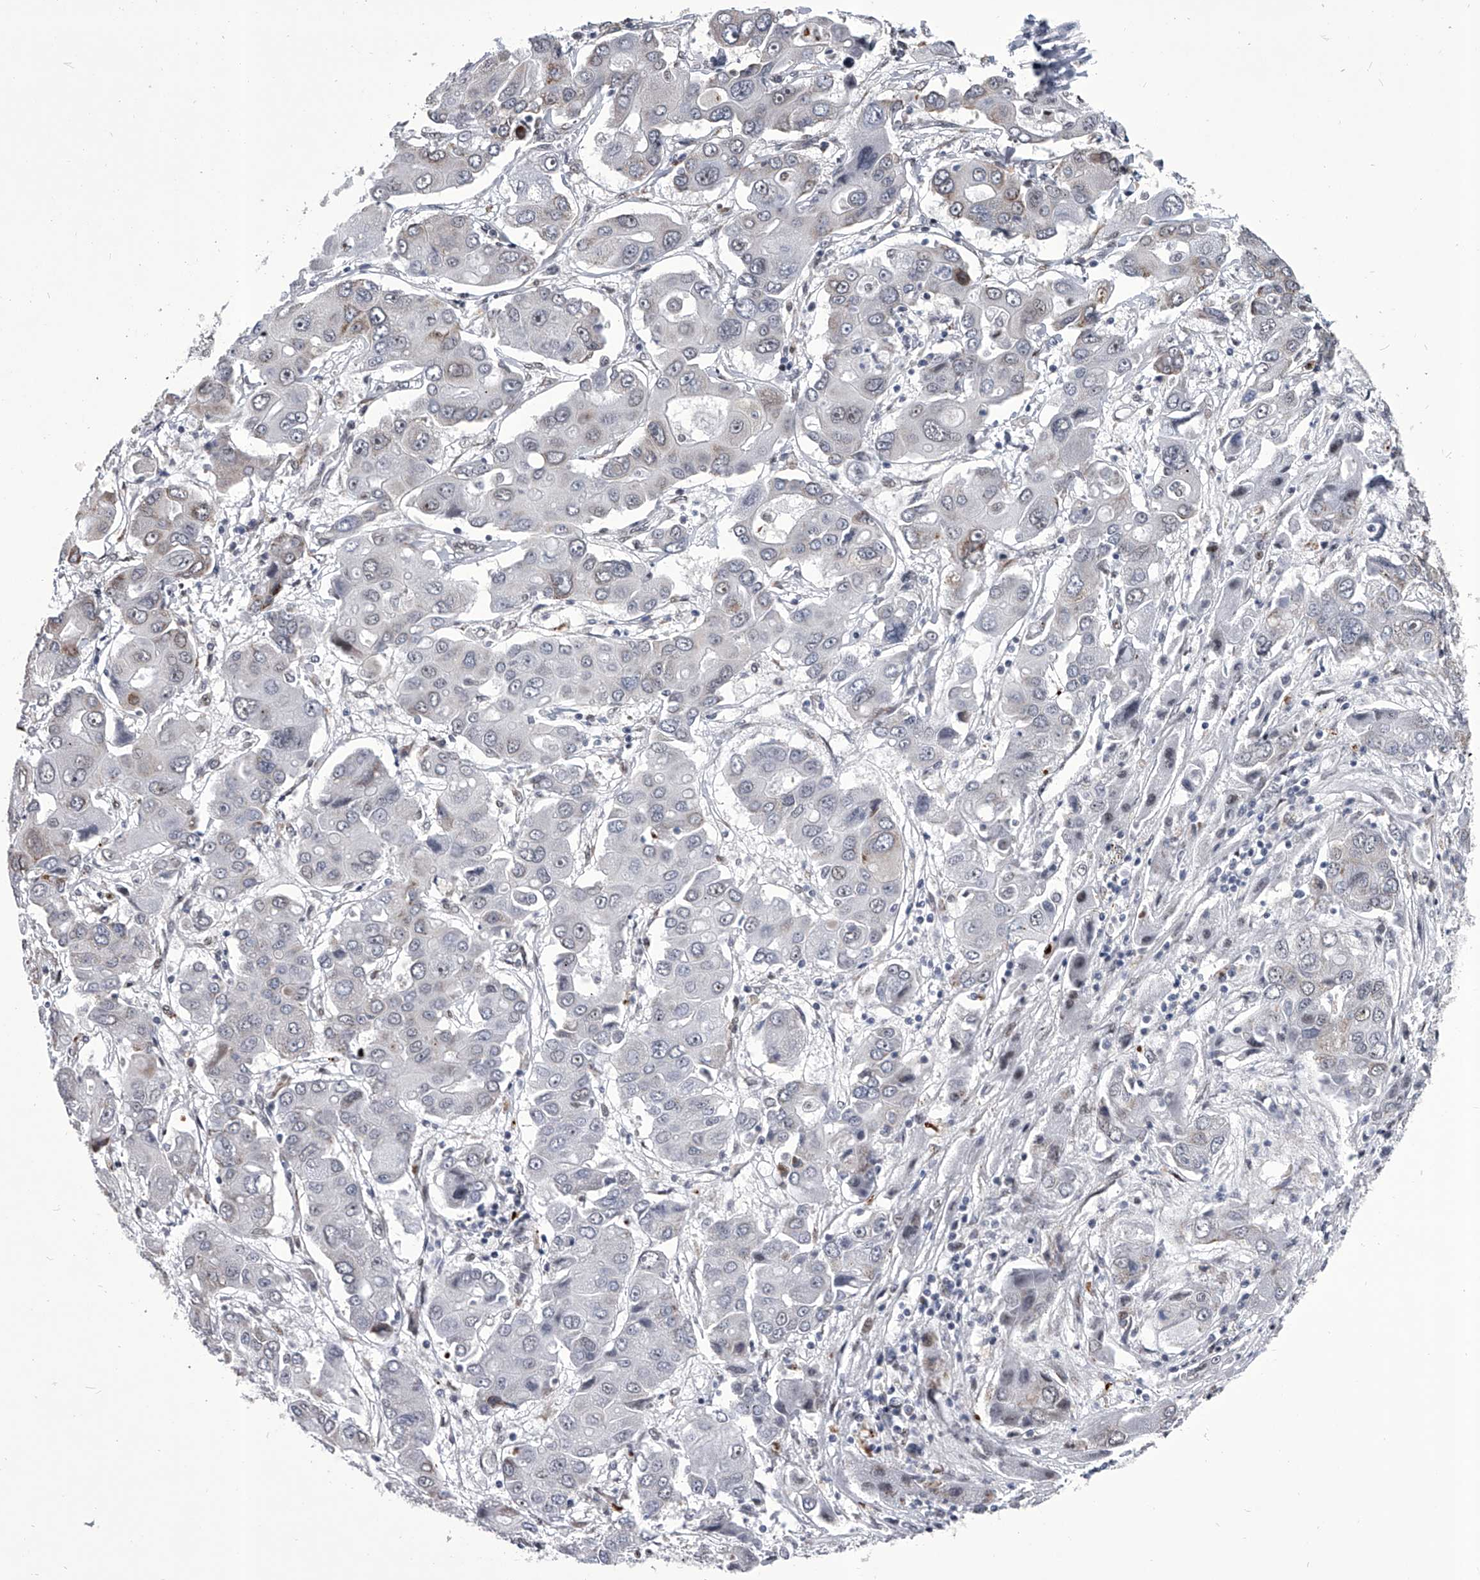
{"staining": {"intensity": "negative", "quantity": "none", "location": "none"}, "tissue": "liver cancer", "cell_type": "Tumor cells", "image_type": "cancer", "snomed": [{"axis": "morphology", "description": "Cholangiocarcinoma"}, {"axis": "topography", "description": "Liver"}], "caption": "Histopathology image shows no protein positivity in tumor cells of liver cholangiocarcinoma tissue. (Brightfield microscopy of DAB (3,3'-diaminobenzidine) IHC at high magnification).", "gene": "CMTR1", "patient": {"sex": "male", "age": 67}}